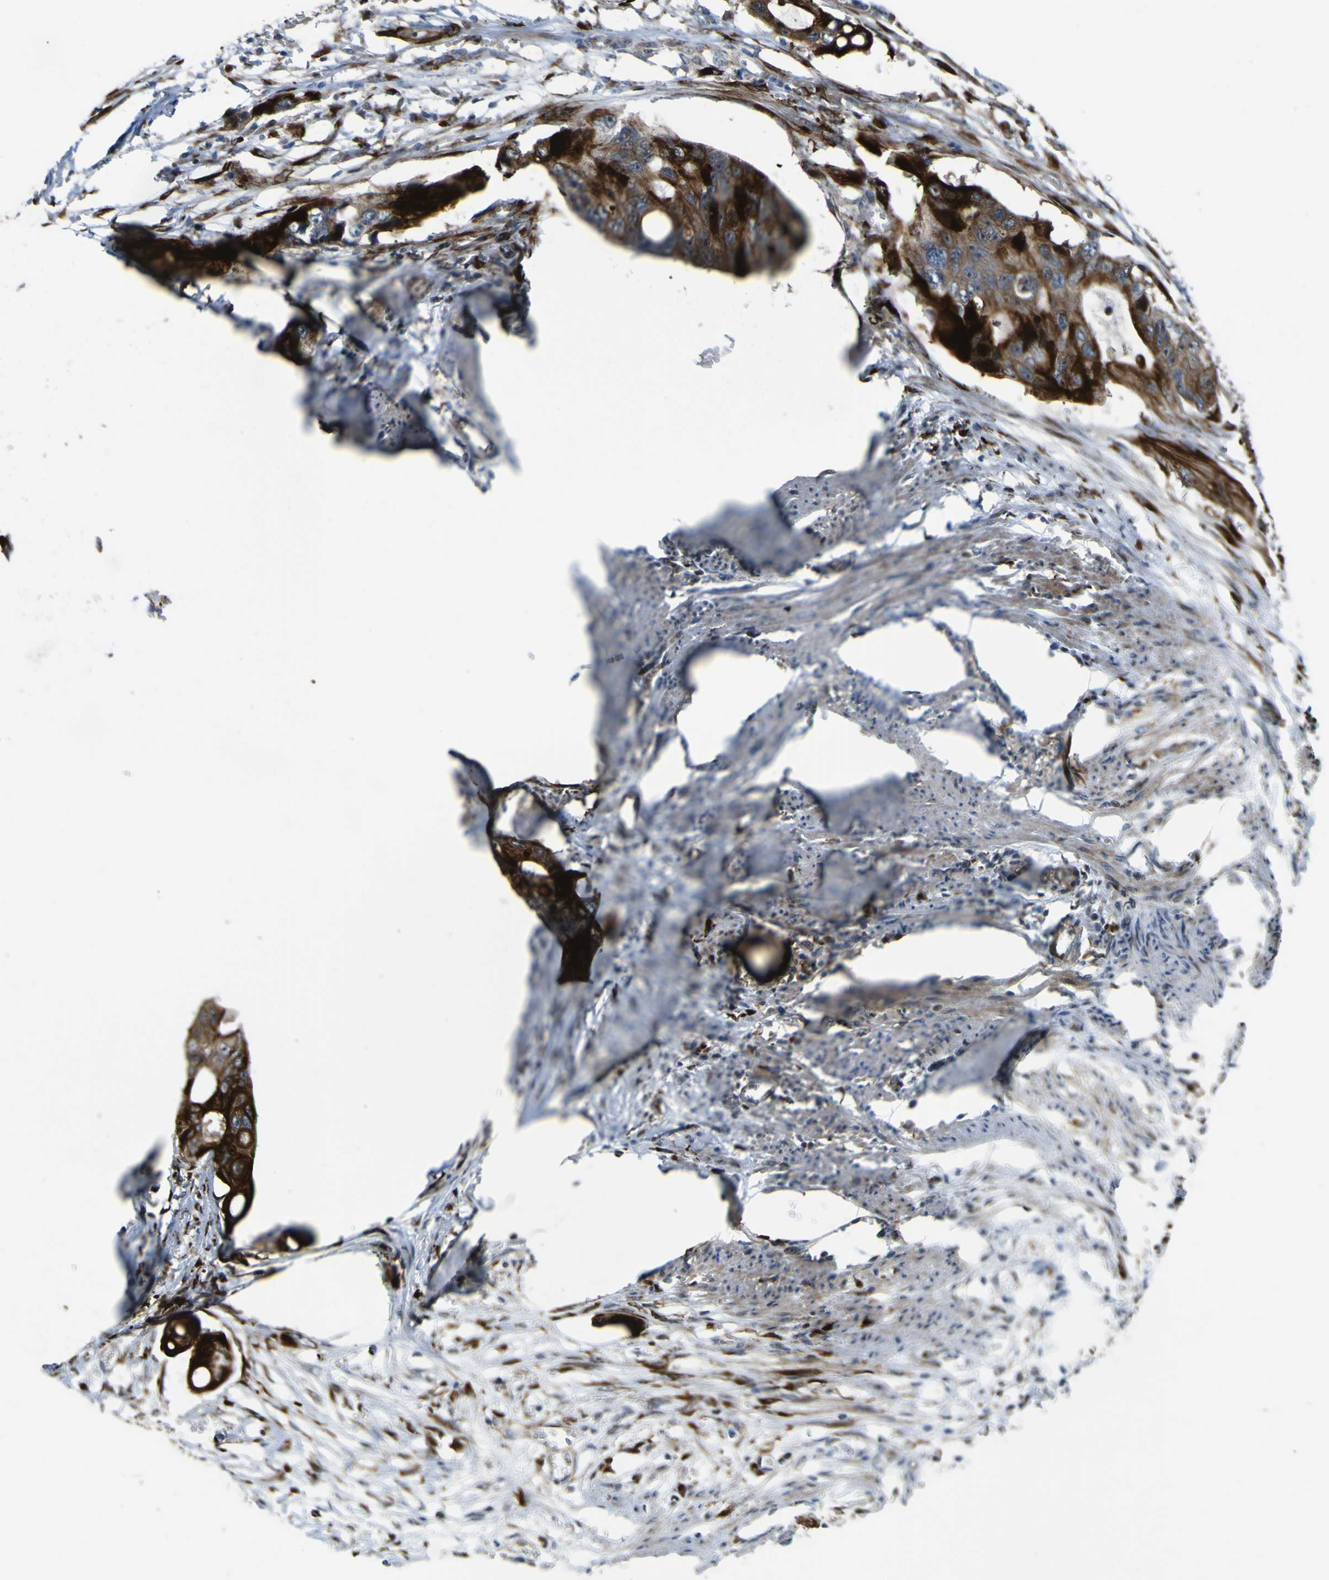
{"staining": {"intensity": "strong", "quantity": ">75%", "location": "cytoplasmic/membranous"}, "tissue": "colorectal cancer", "cell_type": "Tumor cells", "image_type": "cancer", "snomed": [{"axis": "morphology", "description": "Adenocarcinoma, NOS"}, {"axis": "topography", "description": "Colon"}], "caption": "Adenocarcinoma (colorectal) stained with a brown dye demonstrates strong cytoplasmic/membranous positive positivity in about >75% of tumor cells.", "gene": "LBHD1", "patient": {"sex": "female", "age": 57}}